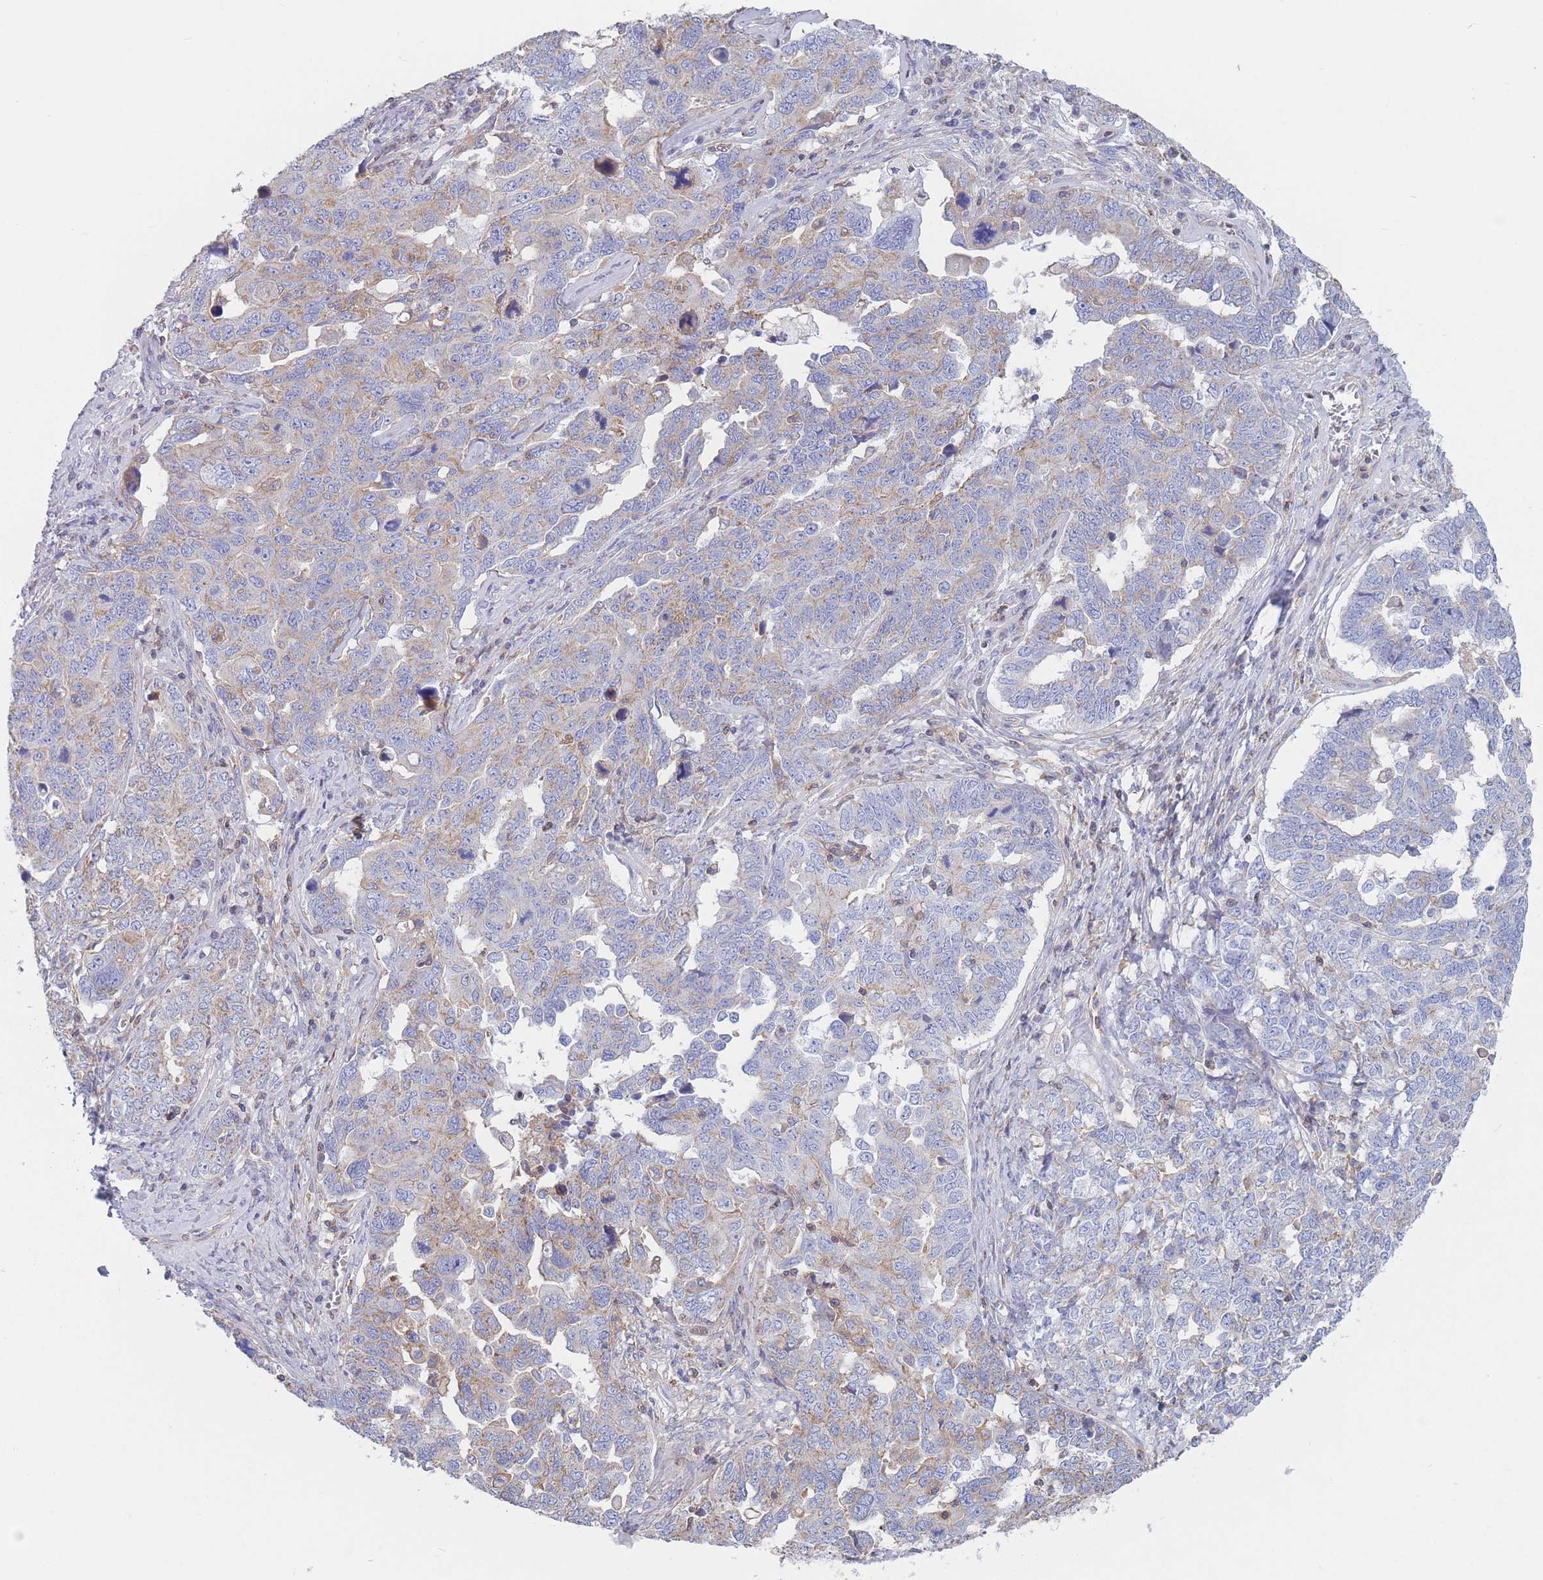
{"staining": {"intensity": "weak", "quantity": "25%-75%", "location": "cytoplasmic/membranous"}, "tissue": "ovarian cancer", "cell_type": "Tumor cells", "image_type": "cancer", "snomed": [{"axis": "morphology", "description": "Carcinoma, endometroid"}, {"axis": "topography", "description": "Ovary"}], "caption": "Ovarian cancer (endometroid carcinoma) stained for a protein (brown) demonstrates weak cytoplasmic/membranous positive positivity in about 25%-75% of tumor cells.", "gene": "ADH1A", "patient": {"sex": "female", "age": 62}}